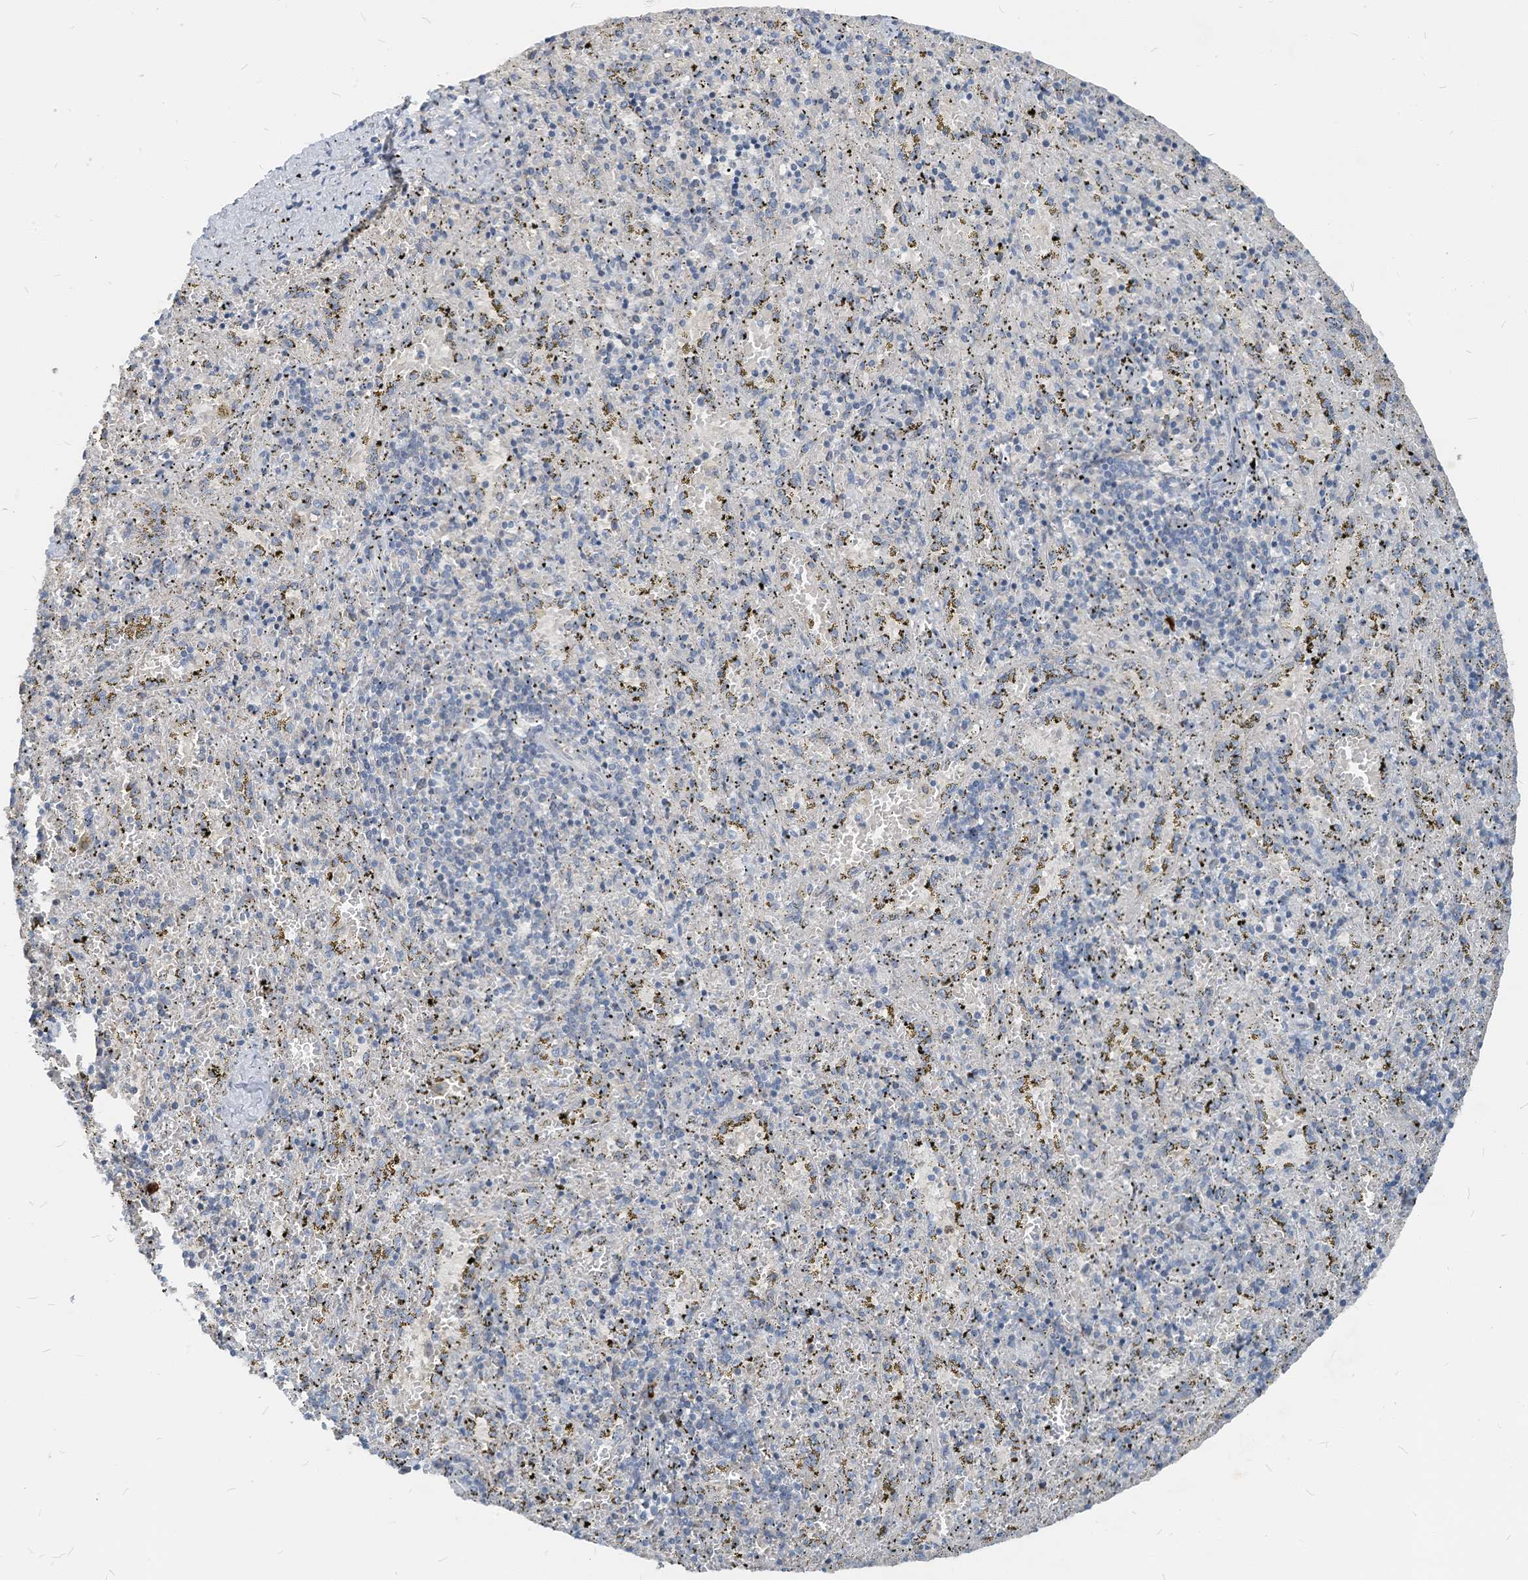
{"staining": {"intensity": "weak", "quantity": "<25%", "location": "cytoplasmic/membranous"}, "tissue": "spleen", "cell_type": "Cells in red pulp", "image_type": "normal", "snomed": [{"axis": "morphology", "description": "Normal tissue, NOS"}, {"axis": "topography", "description": "Spleen"}], "caption": "This micrograph is of unremarkable spleen stained with immunohistochemistry (IHC) to label a protein in brown with the nuclei are counter-stained blue. There is no expression in cells in red pulp. (Immunohistochemistry, brightfield microscopy, high magnification).", "gene": "CHMP2B", "patient": {"sex": "male", "age": 11}}